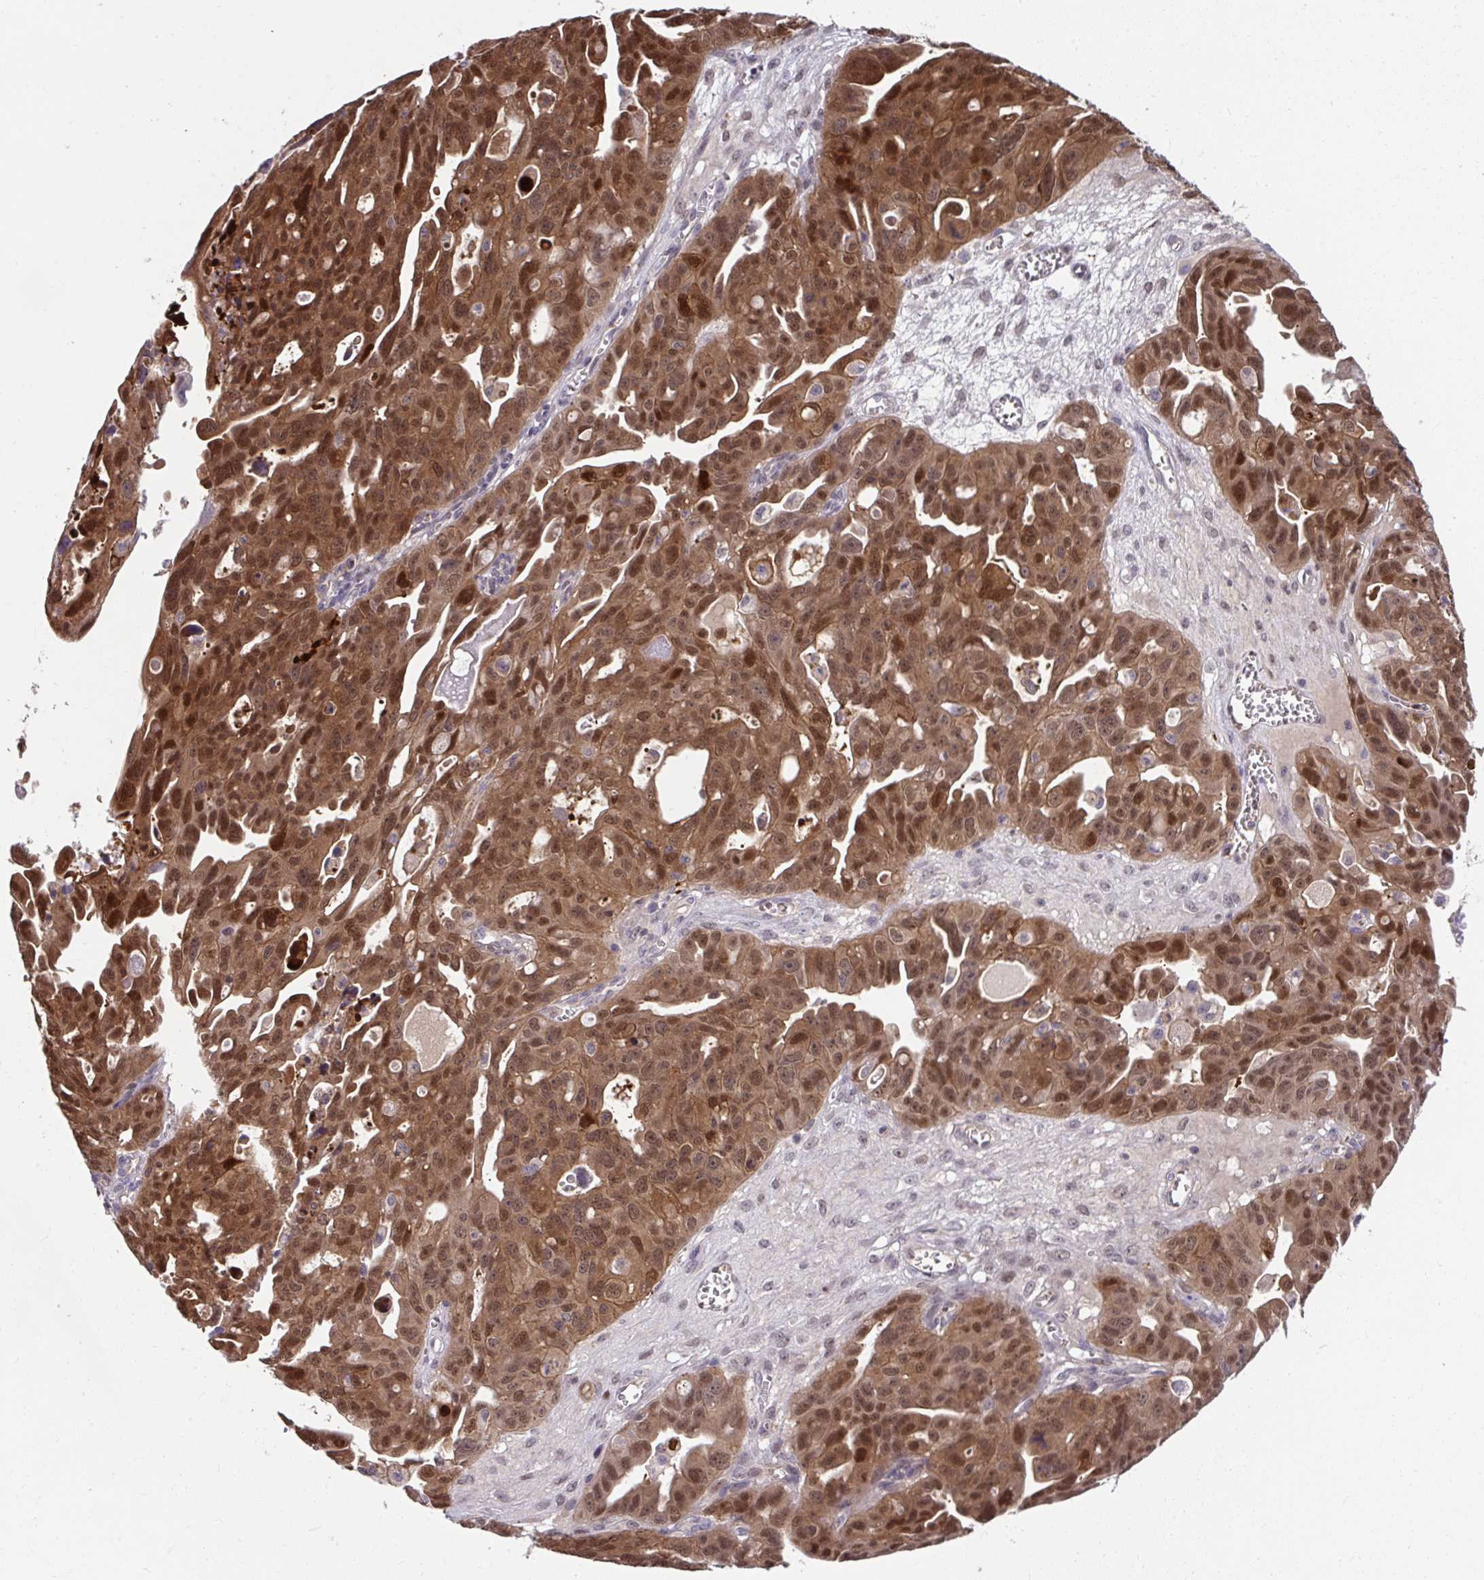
{"staining": {"intensity": "strong", "quantity": ">75%", "location": "cytoplasmic/membranous,nuclear"}, "tissue": "ovarian cancer", "cell_type": "Tumor cells", "image_type": "cancer", "snomed": [{"axis": "morphology", "description": "Carcinoma, endometroid"}, {"axis": "topography", "description": "Ovary"}], "caption": "Immunohistochemical staining of human endometroid carcinoma (ovarian) exhibits high levels of strong cytoplasmic/membranous and nuclear positivity in approximately >75% of tumor cells. (DAB IHC with brightfield microscopy, high magnification).", "gene": "PCDHB7", "patient": {"sex": "female", "age": 70}}